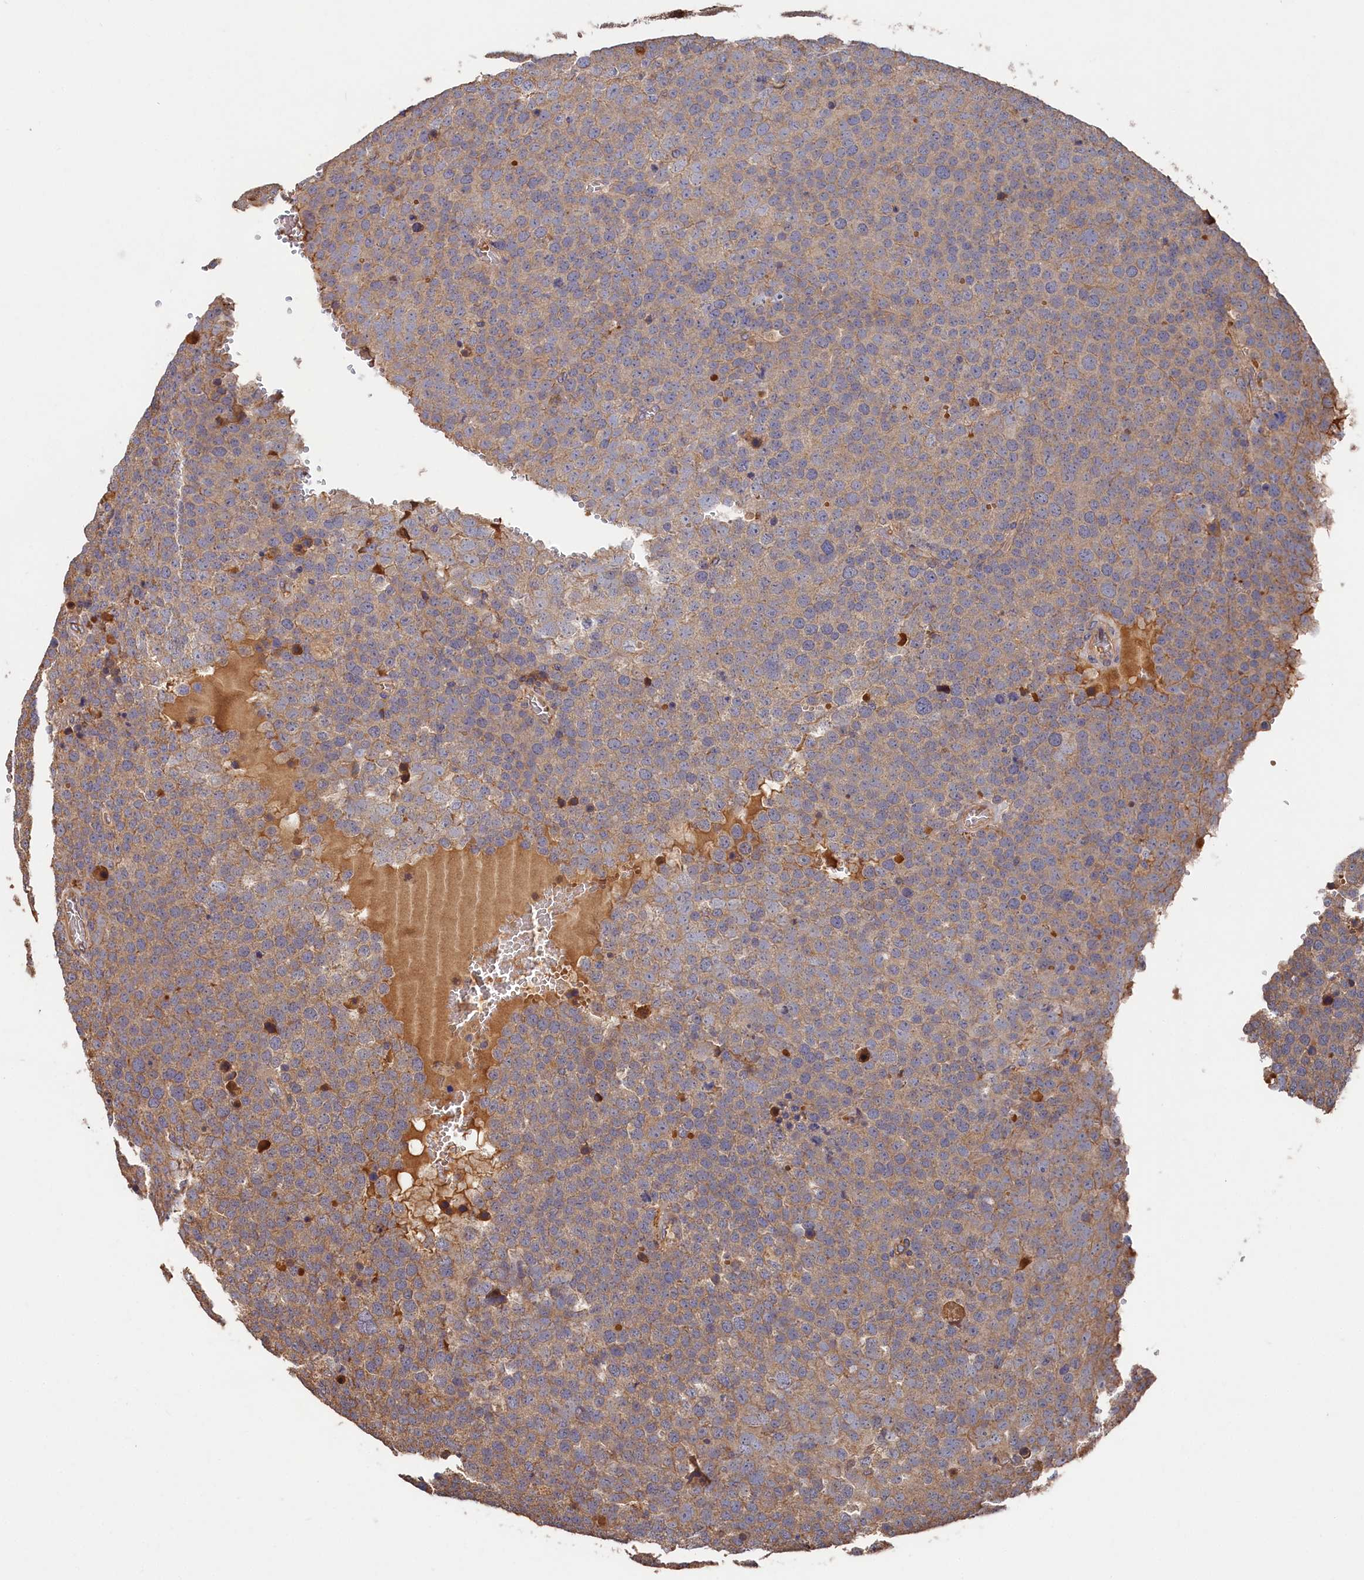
{"staining": {"intensity": "weak", "quantity": ">75%", "location": "cytoplasmic/membranous"}, "tissue": "testis cancer", "cell_type": "Tumor cells", "image_type": "cancer", "snomed": [{"axis": "morphology", "description": "Seminoma, NOS"}, {"axis": "topography", "description": "Testis"}], "caption": "This is an image of immunohistochemistry staining of testis cancer, which shows weak staining in the cytoplasmic/membranous of tumor cells.", "gene": "DHRS11", "patient": {"sex": "male", "age": 71}}